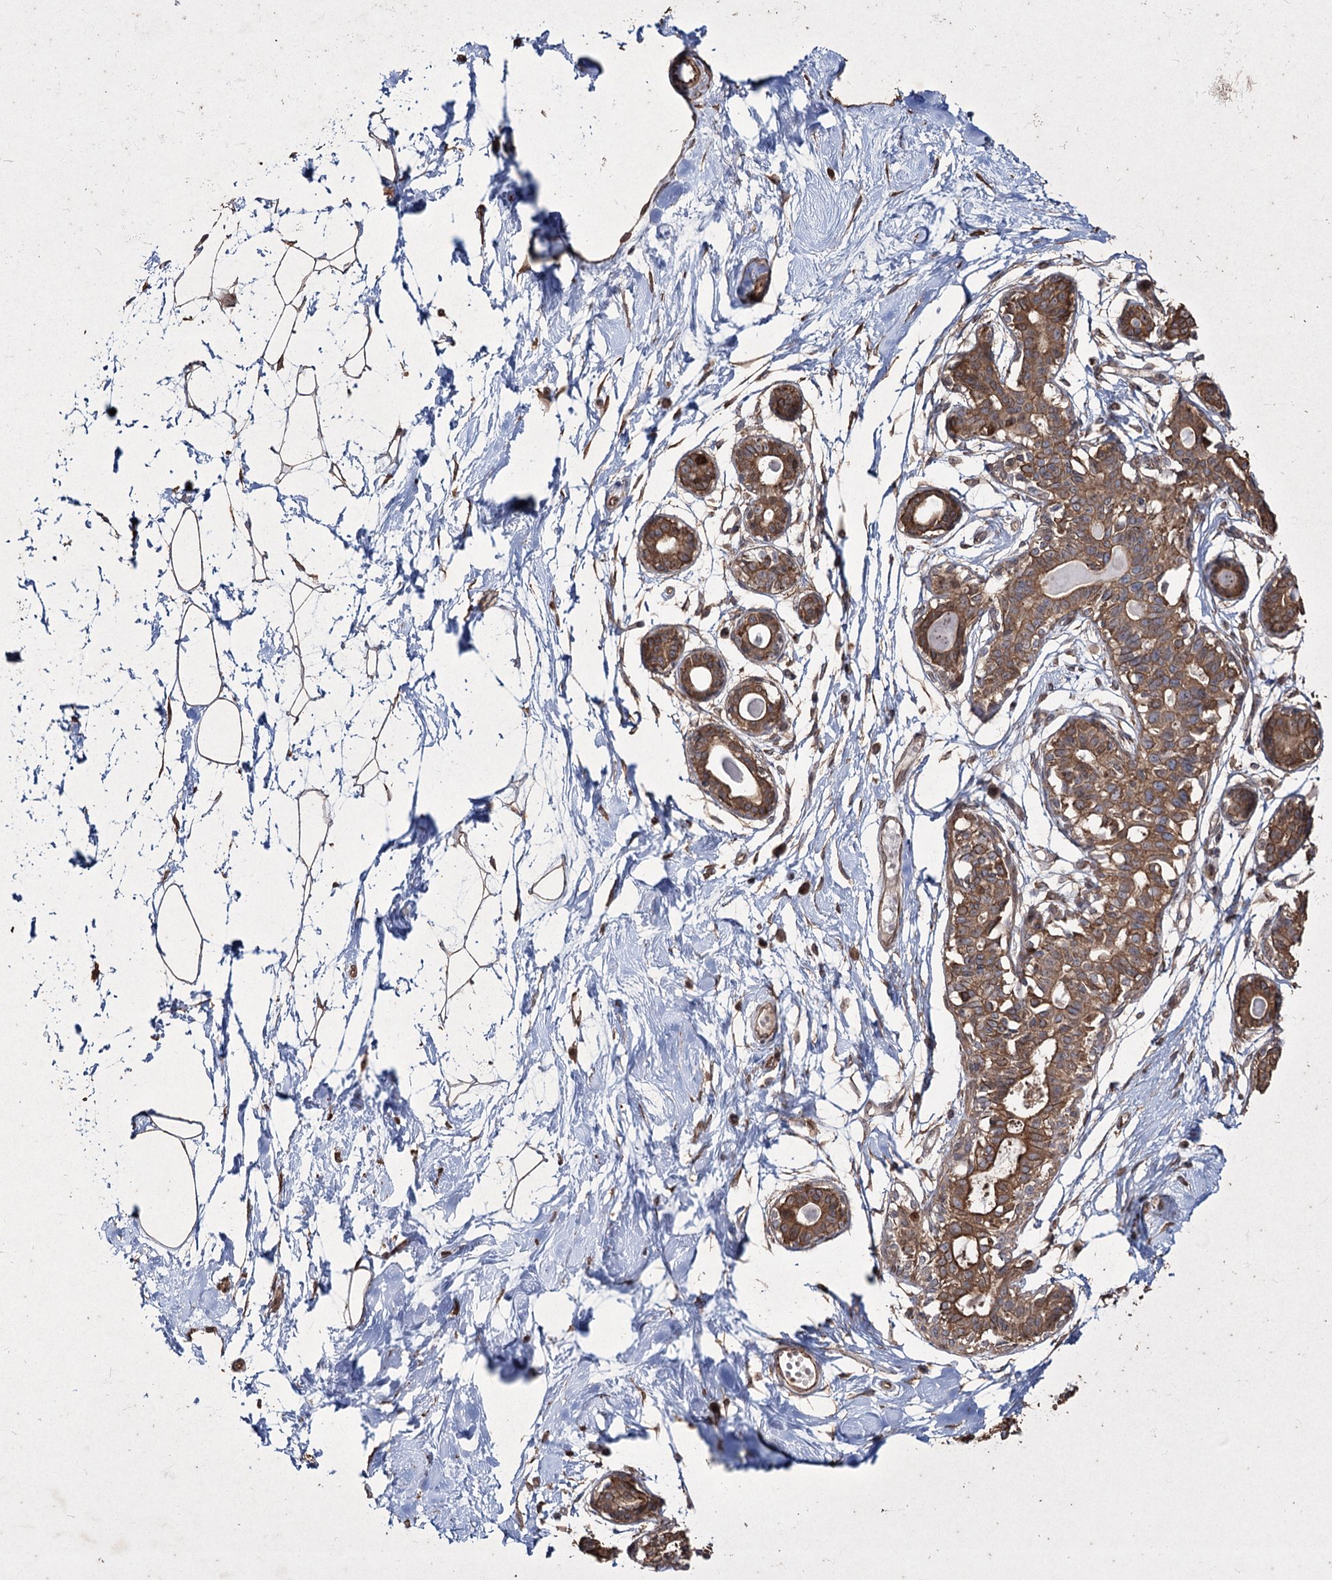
{"staining": {"intensity": "moderate", "quantity": "25%-75%", "location": "cytoplasmic/membranous"}, "tissue": "breast", "cell_type": "Adipocytes", "image_type": "normal", "snomed": [{"axis": "morphology", "description": "Normal tissue, NOS"}, {"axis": "topography", "description": "Breast"}], "caption": "Immunohistochemistry staining of unremarkable breast, which demonstrates medium levels of moderate cytoplasmic/membranous positivity in approximately 25%-75% of adipocytes indicating moderate cytoplasmic/membranous protein expression. The staining was performed using DAB (brown) for protein detection and nuclei were counterstained in hematoxylin (blue).", "gene": "PRC1", "patient": {"sex": "female", "age": 45}}